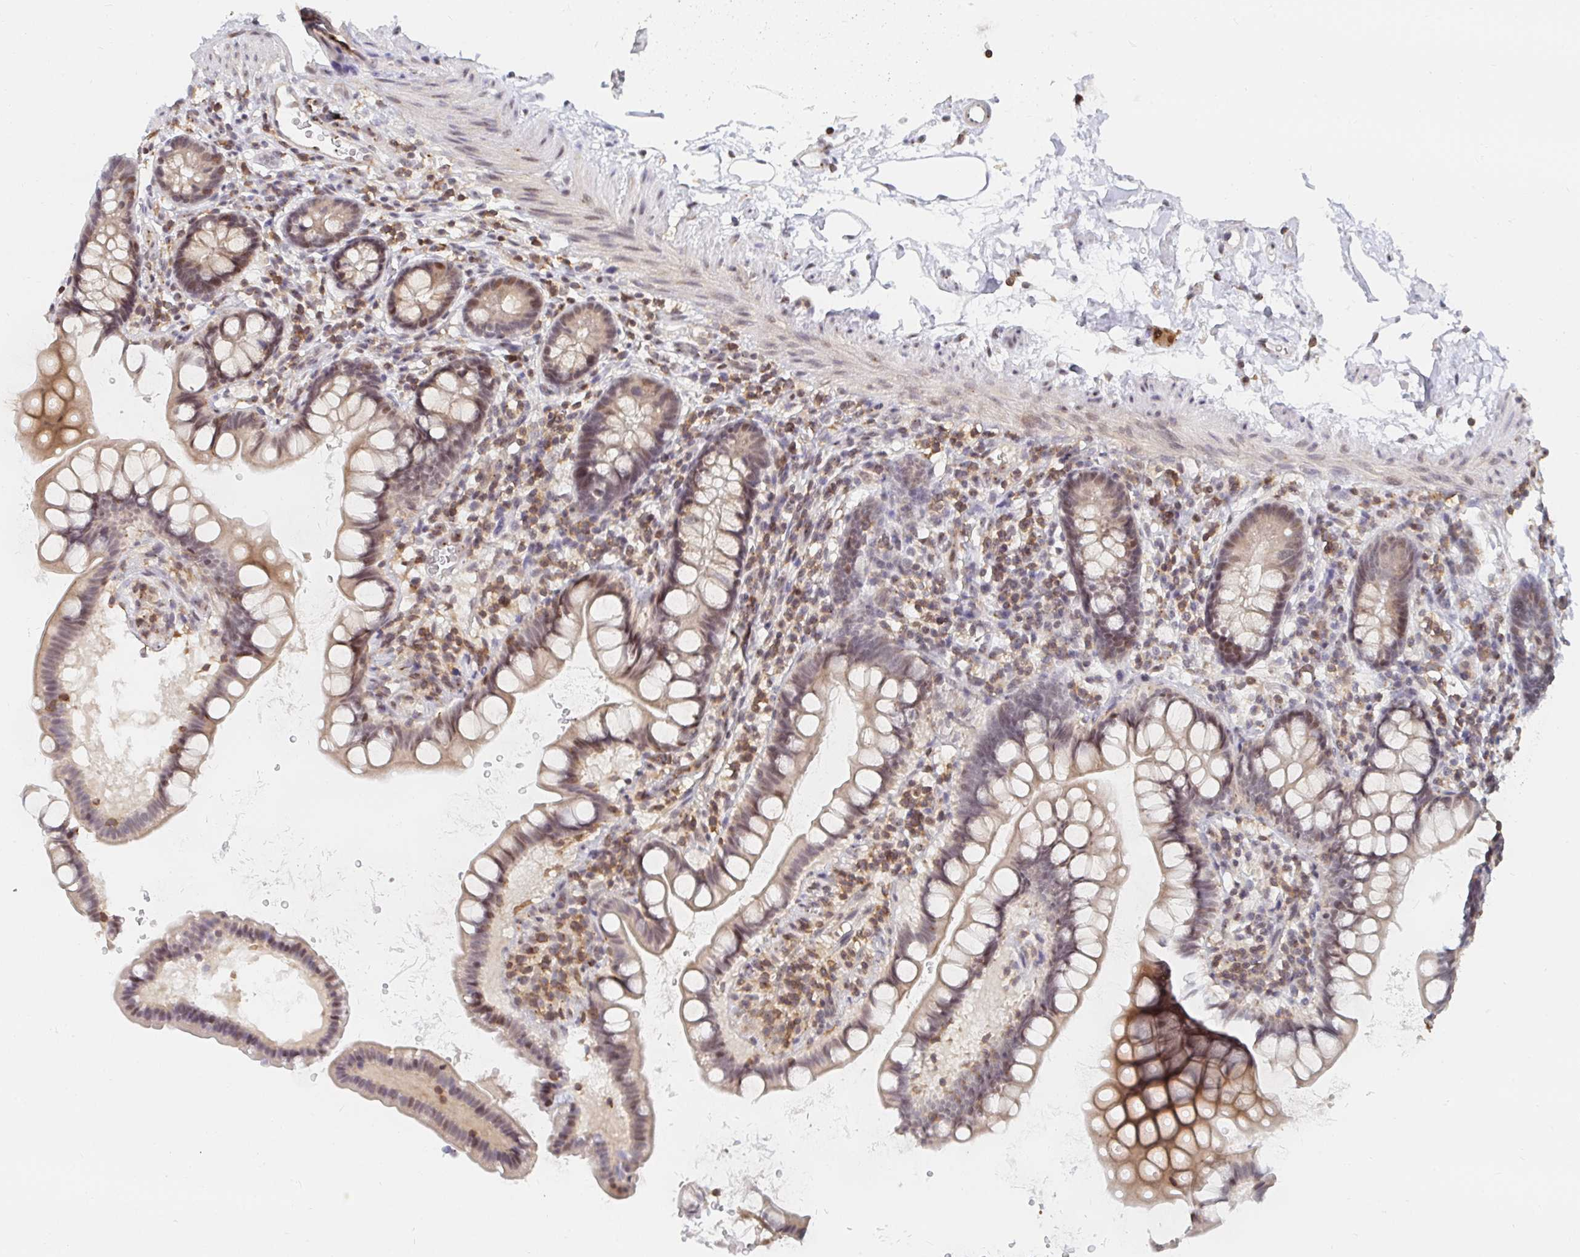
{"staining": {"intensity": "moderate", "quantity": ">75%", "location": "cytoplasmic/membranous,nuclear"}, "tissue": "small intestine", "cell_type": "Glandular cells", "image_type": "normal", "snomed": [{"axis": "morphology", "description": "Normal tissue, NOS"}, {"axis": "topography", "description": "Small intestine"}], "caption": "The micrograph demonstrates a brown stain indicating the presence of a protein in the cytoplasmic/membranous,nuclear of glandular cells in small intestine. Nuclei are stained in blue.", "gene": "CHD2", "patient": {"sex": "female", "age": 84}}